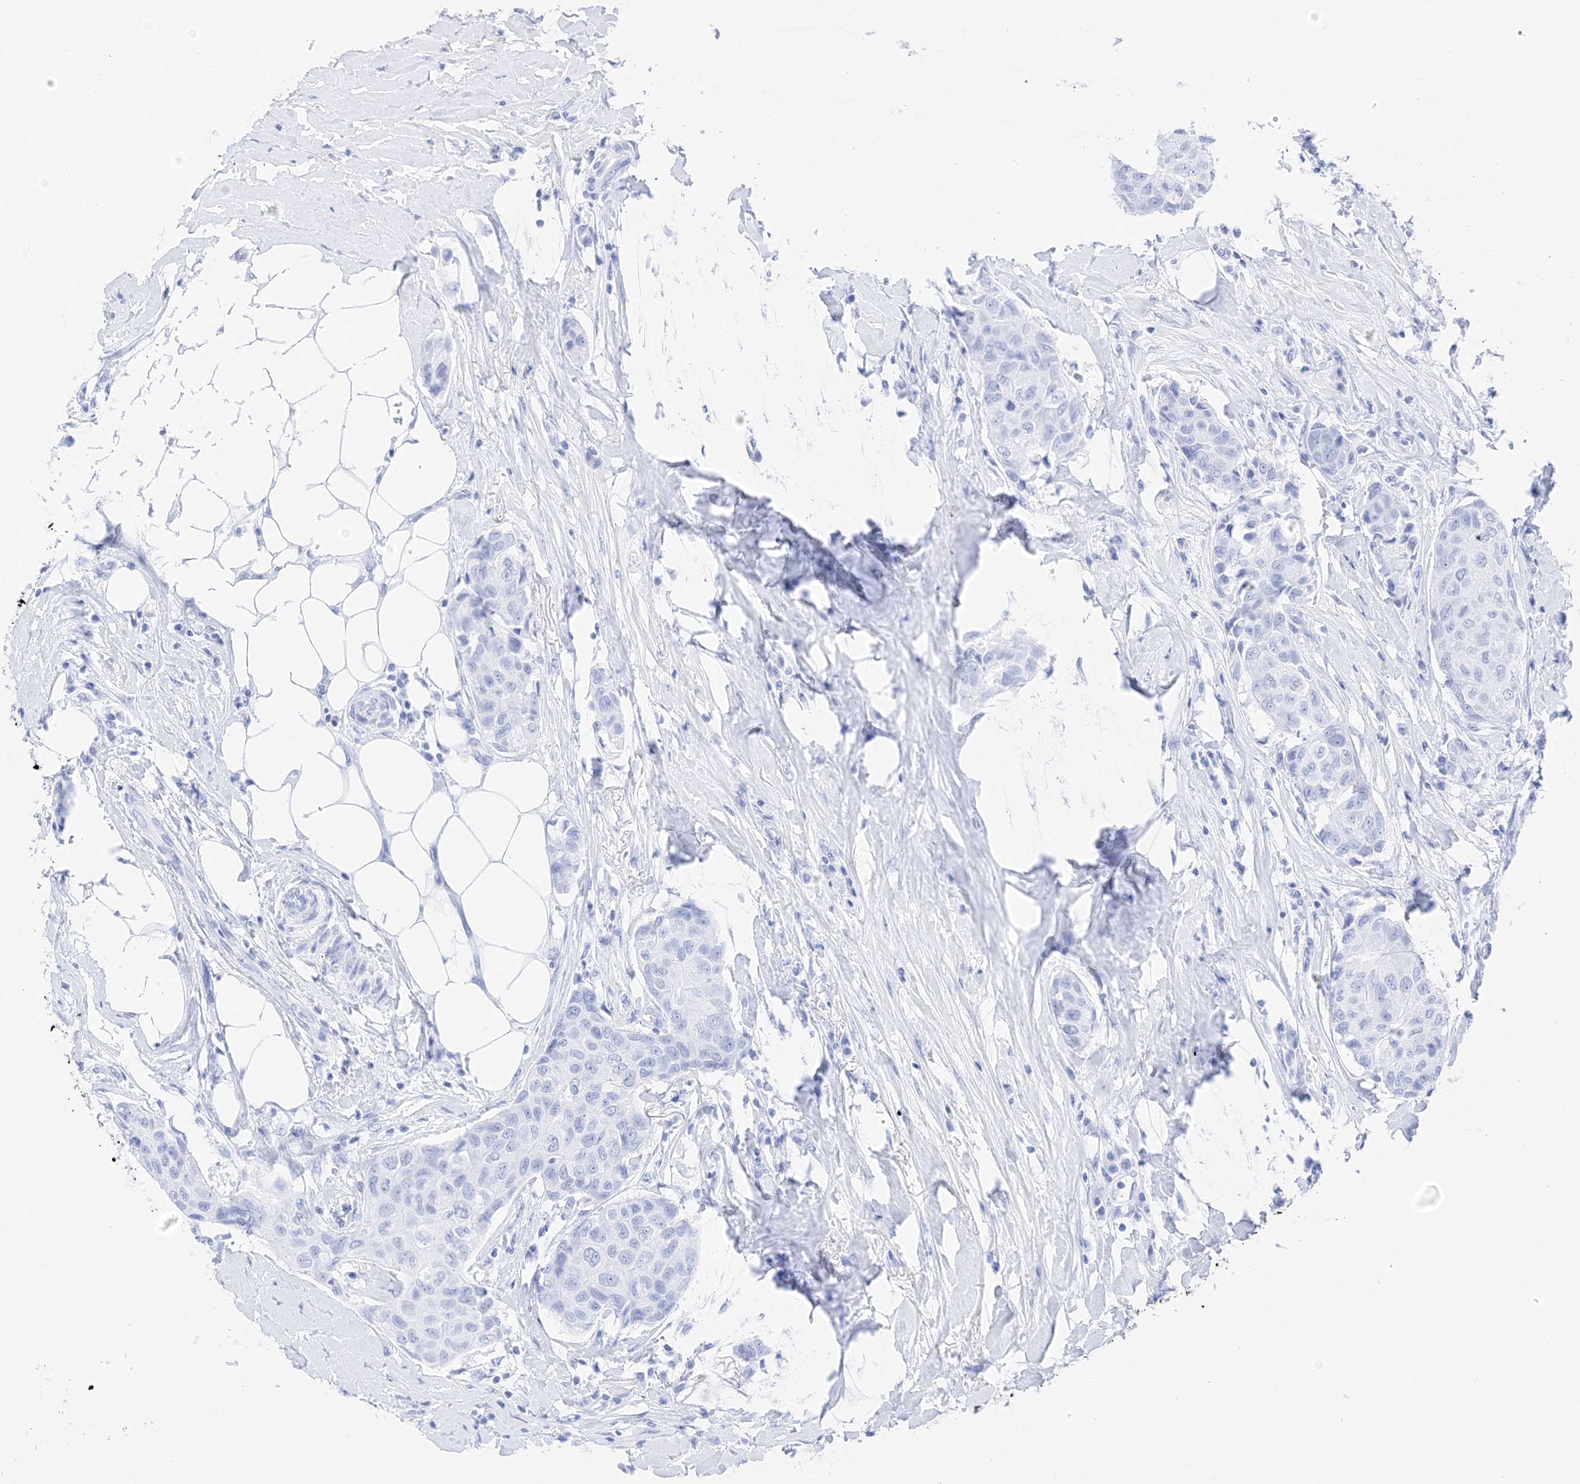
{"staining": {"intensity": "negative", "quantity": "none", "location": "none"}, "tissue": "breast cancer", "cell_type": "Tumor cells", "image_type": "cancer", "snomed": [{"axis": "morphology", "description": "Duct carcinoma"}, {"axis": "topography", "description": "Breast"}], "caption": "Breast intraductal carcinoma was stained to show a protein in brown. There is no significant expression in tumor cells. The staining is performed using DAB brown chromogen with nuclei counter-stained in using hematoxylin.", "gene": "MUC17", "patient": {"sex": "female", "age": 80}}